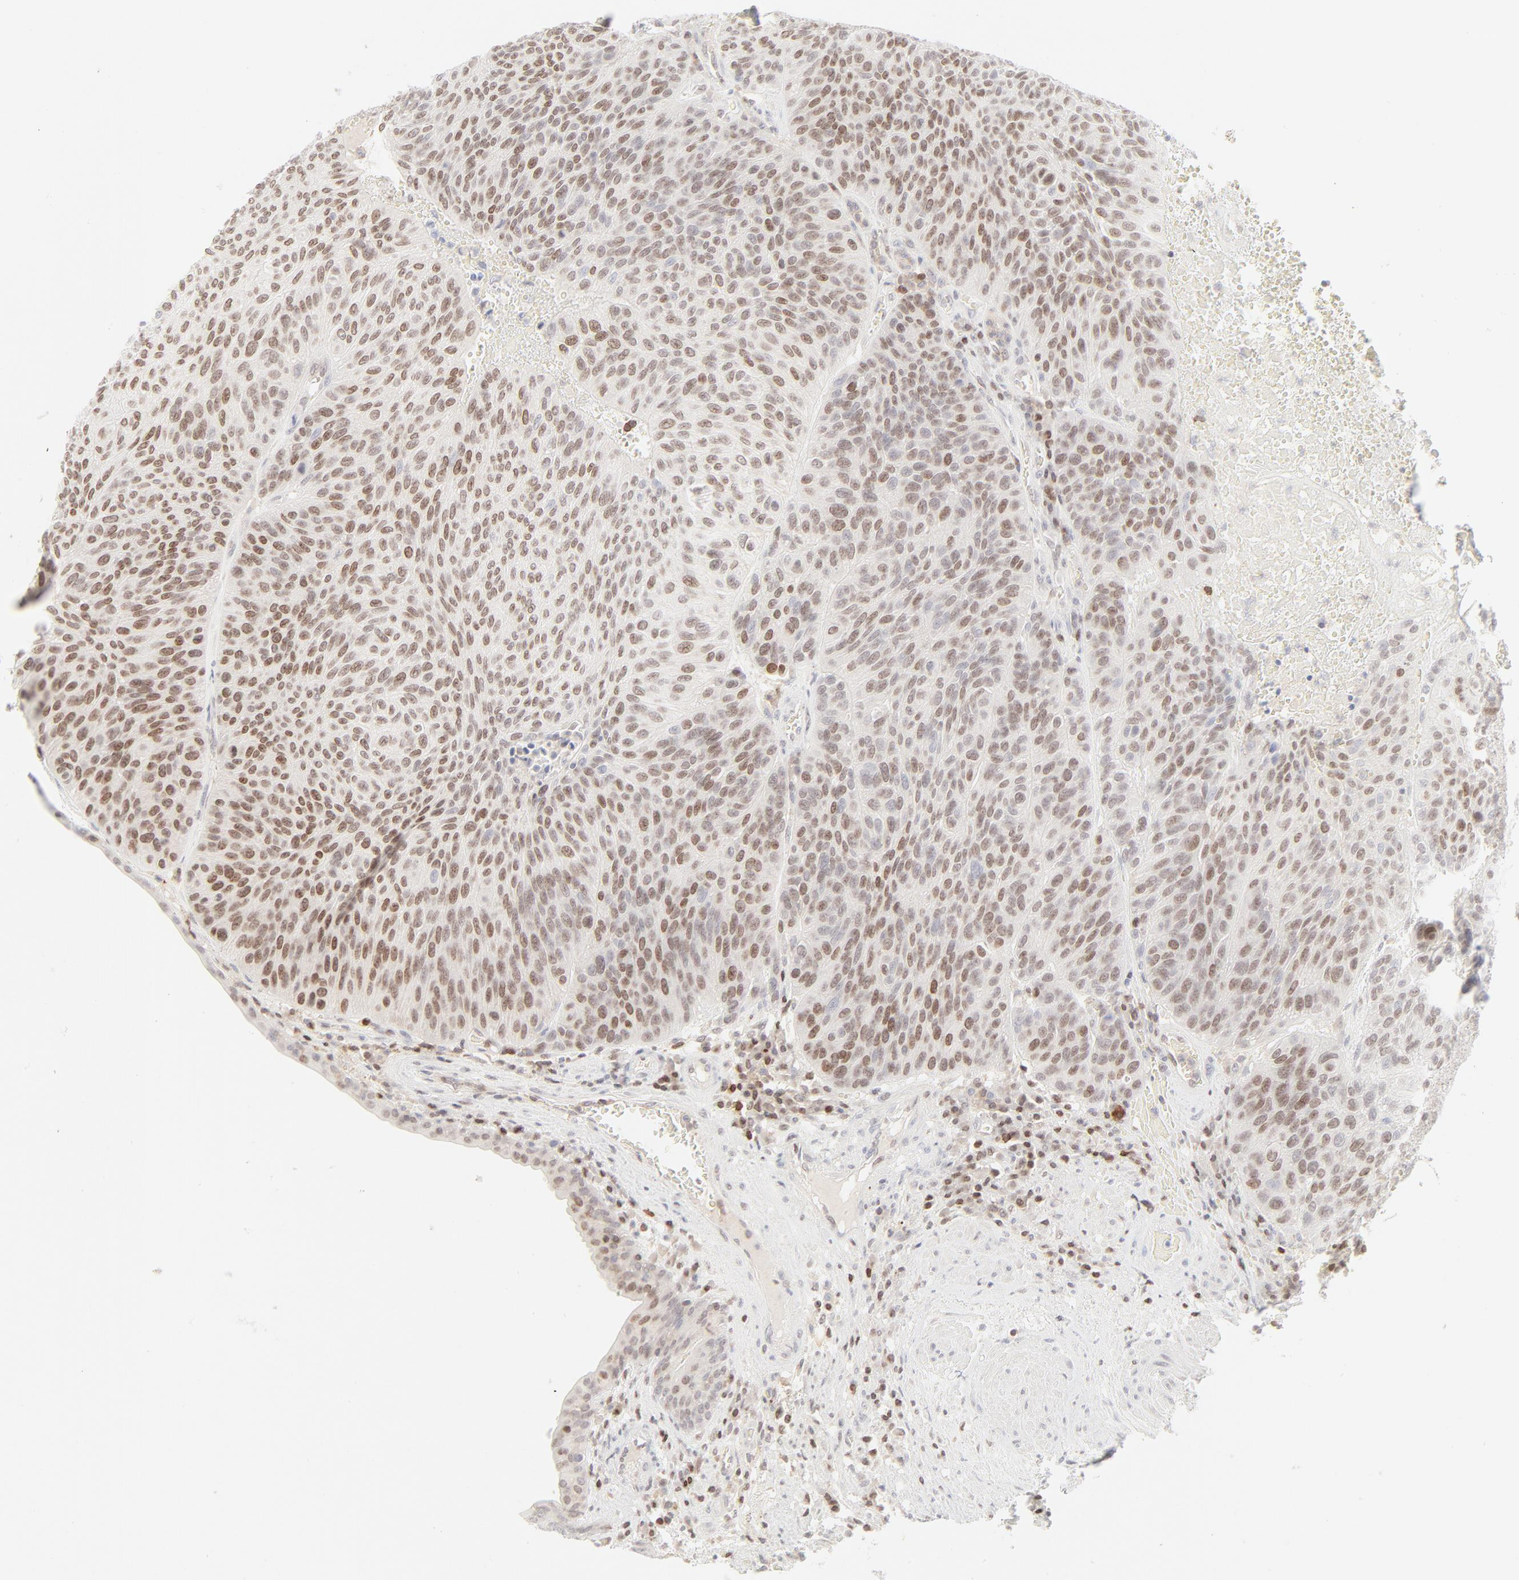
{"staining": {"intensity": "strong", "quantity": "25%-75%", "location": "nuclear"}, "tissue": "urothelial cancer", "cell_type": "Tumor cells", "image_type": "cancer", "snomed": [{"axis": "morphology", "description": "Urothelial carcinoma, High grade"}, {"axis": "topography", "description": "Urinary bladder"}], "caption": "This micrograph reveals urothelial carcinoma (high-grade) stained with IHC to label a protein in brown. The nuclear of tumor cells show strong positivity for the protein. Nuclei are counter-stained blue.", "gene": "PRKCB", "patient": {"sex": "male", "age": 66}}